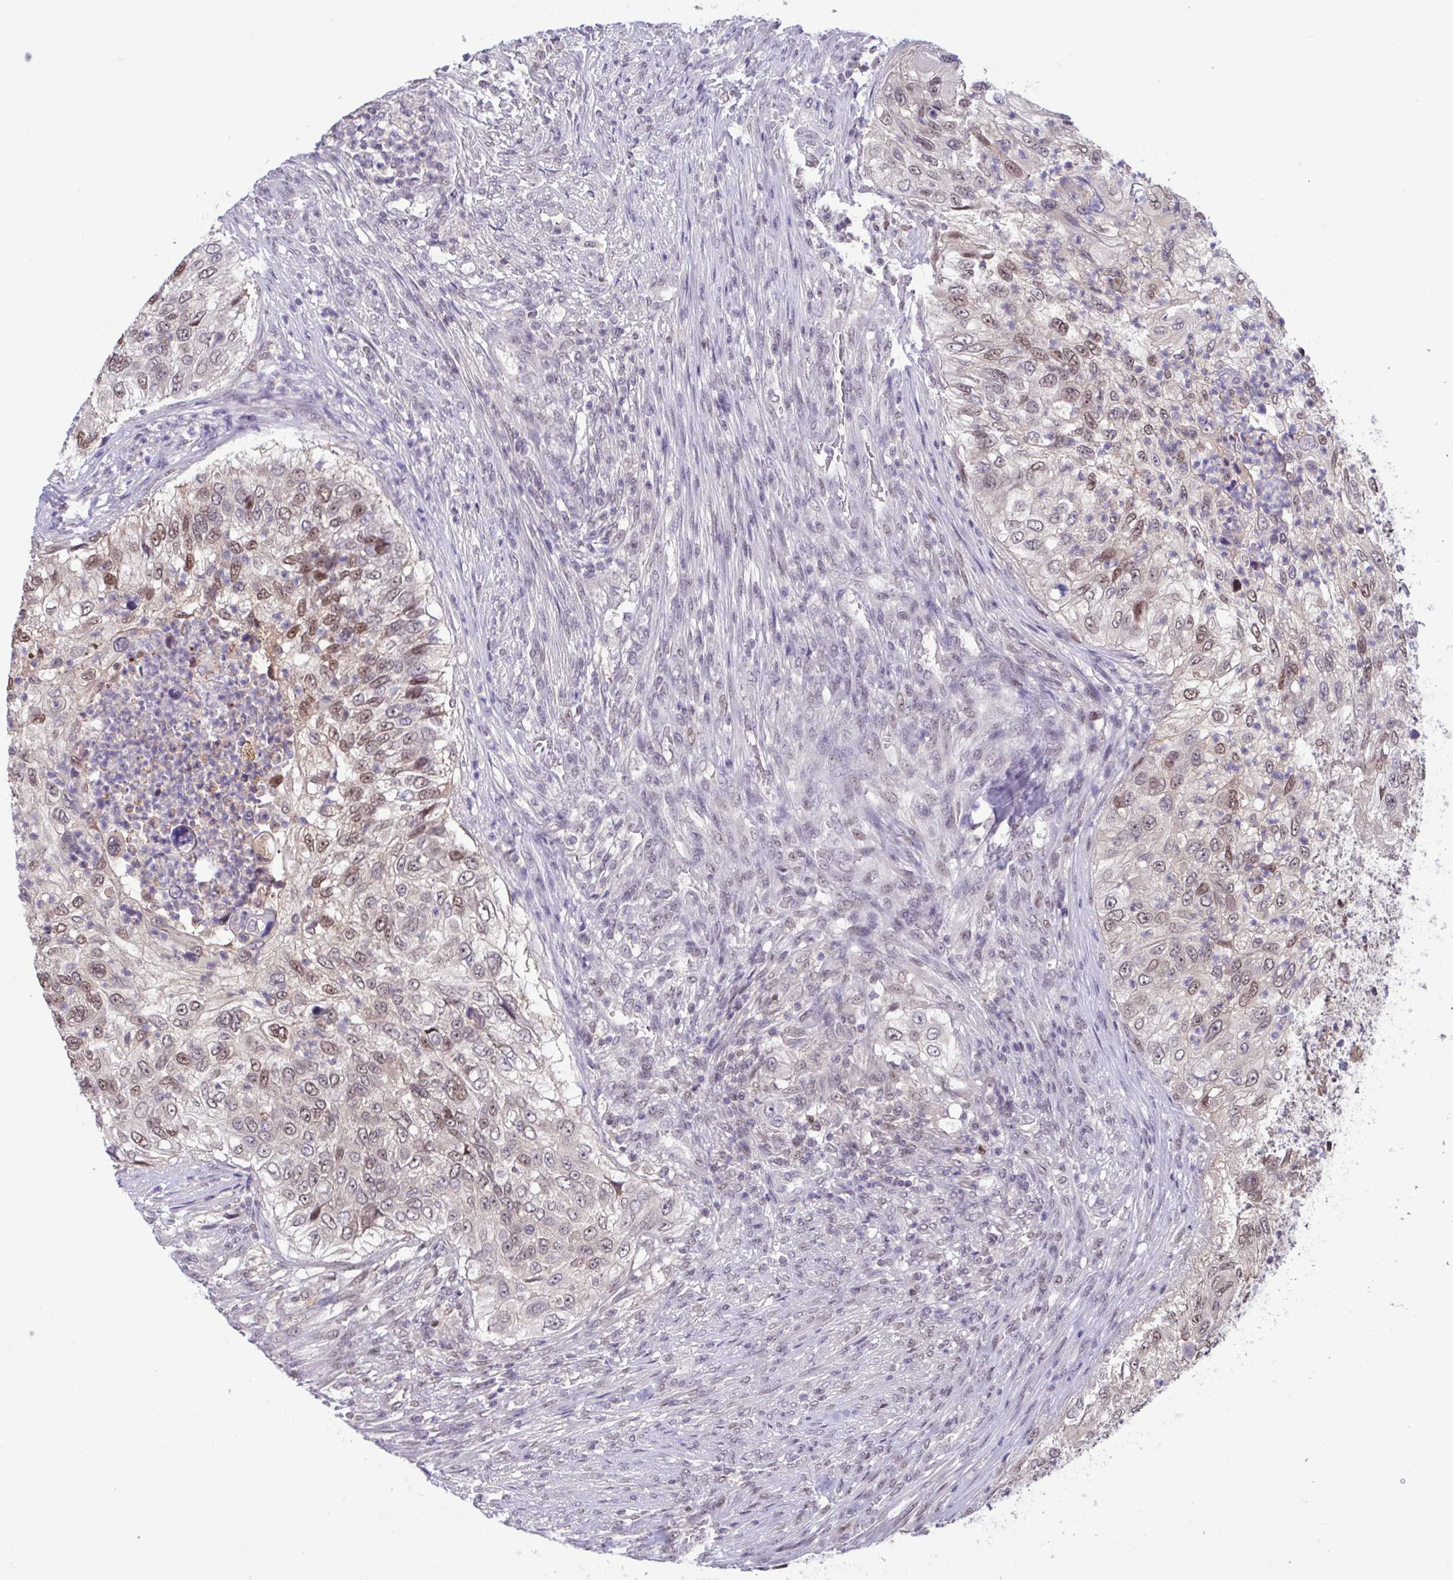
{"staining": {"intensity": "moderate", "quantity": ">75%", "location": "nuclear"}, "tissue": "urothelial cancer", "cell_type": "Tumor cells", "image_type": "cancer", "snomed": [{"axis": "morphology", "description": "Urothelial carcinoma, High grade"}, {"axis": "topography", "description": "Urinary bladder"}], "caption": "There is medium levels of moderate nuclear positivity in tumor cells of high-grade urothelial carcinoma, as demonstrated by immunohistochemical staining (brown color).", "gene": "RBL1", "patient": {"sex": "female", "age": 60}}